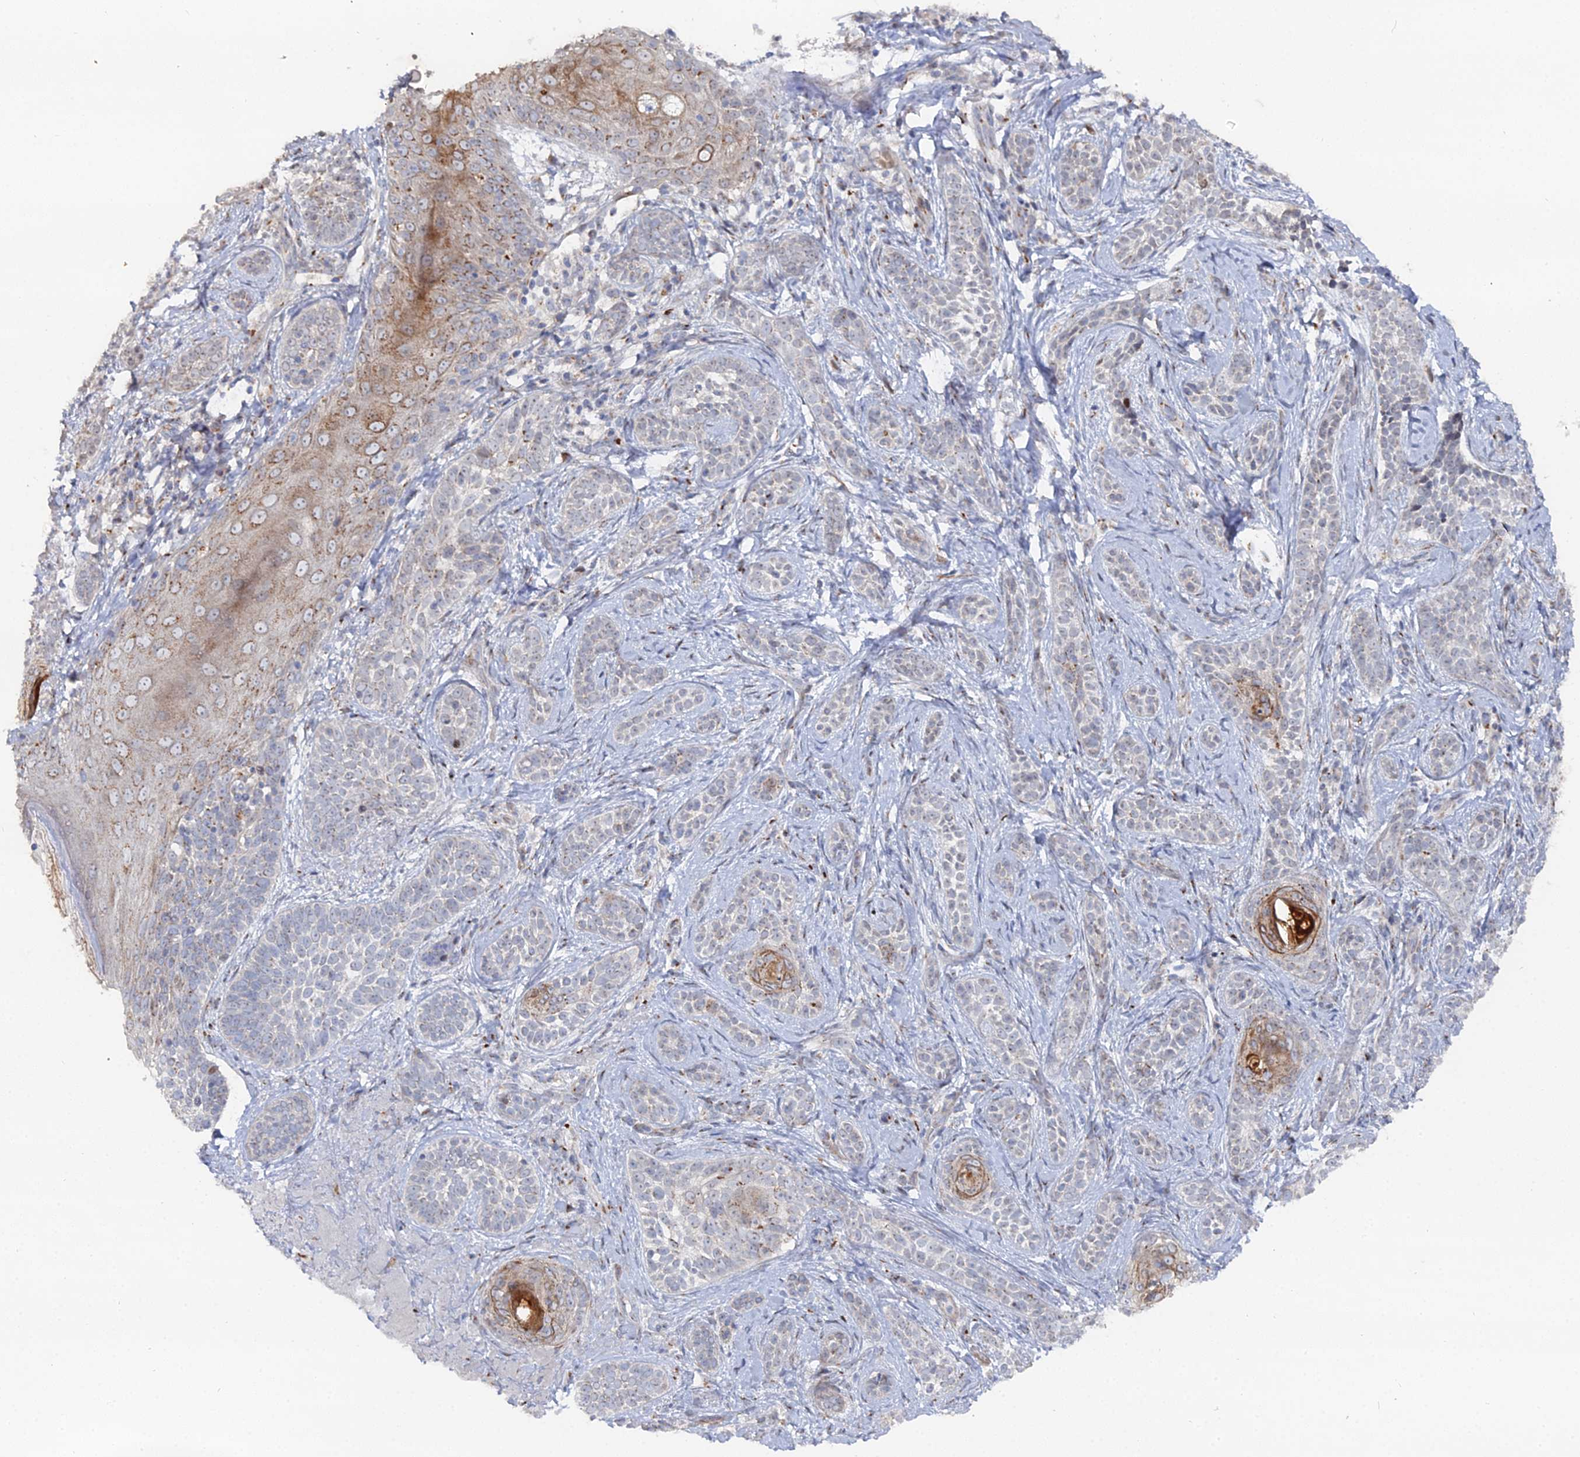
{"staining": {"intensity": "weak", "quantity": "<25%", "location": "cytoplasmic/membranous"}, "tissue": "skin cancer", "cell_type": "Tumor cells", "image_type": "cancer", "snomed": [{"axis": "morphology", "description": "Basal cell carcinoma"}, {"axis": "topography", "description": "Skin"}], "caption": "The photomicrograph displays no staining of tumor cells in skin basal cell carcinoma. (DAB immunohistochemistry, high magnification).", "gene": "SGMS1", "patient": {"sex": "male", "age": 71}}